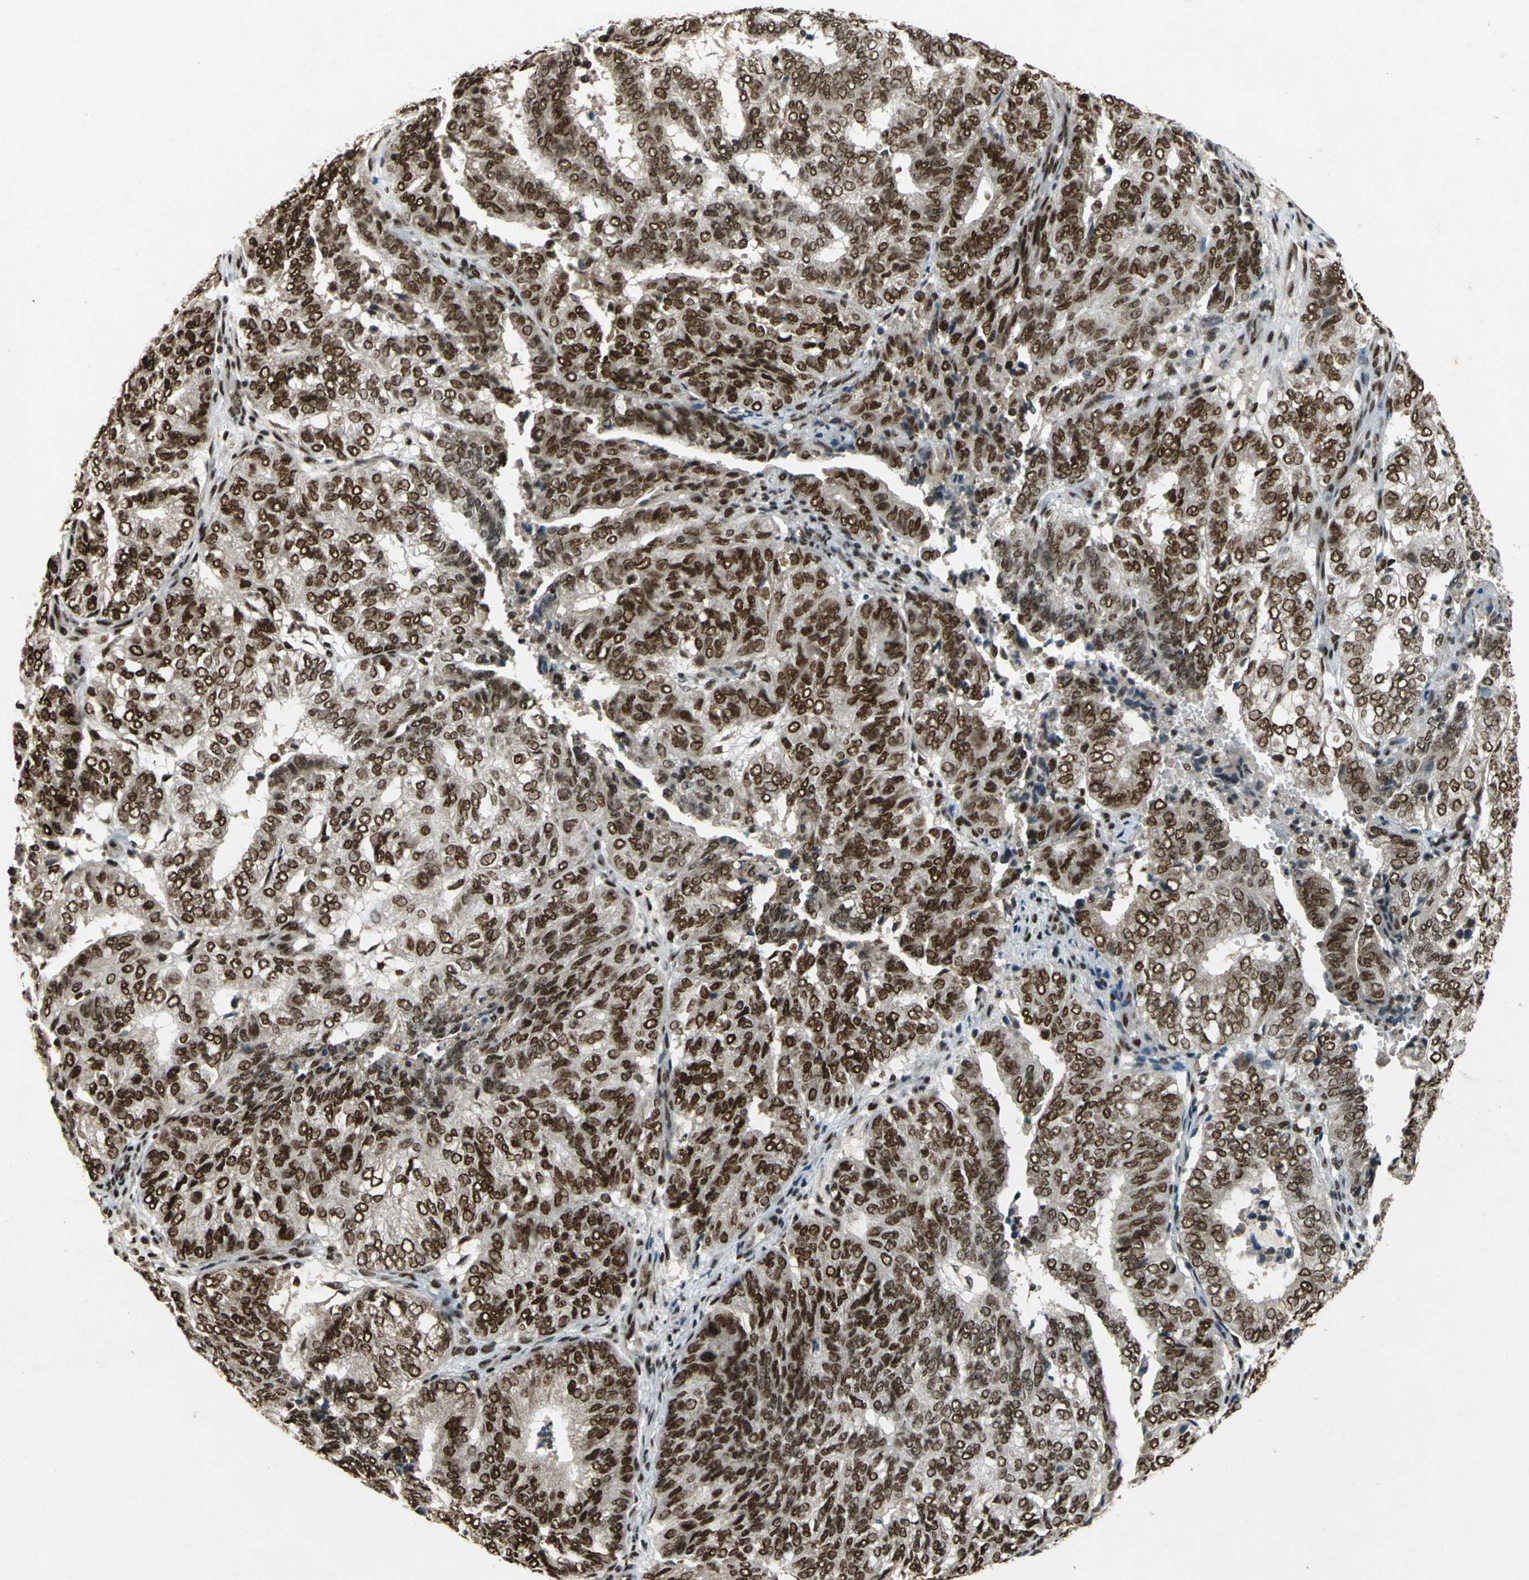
{"staining": {"intensity": "strong", "quantity": ">75%", "location": "cytoplasmic/membranous,nuclear"}, "tissue": "endometrial cancer", "cell_type": "Tumor cells", "image_type": "cancer", "snomed": [{"axis": "morphology", "description": "Adenocarcinoma, NOS"}, {"axis": "topography", "description": "Uterus"}], "caption": "A histopathology image of human endometrial adenocarcinoma stained for a protein exhibits strong cytoplasmic/membranous and nuclear brown staining in tumor cells. The protein of interest is stained brown, and the nuclei are stained in blue (DAB (3,3'-diaminobenzidine) IHC with brightfield microscopy, high magnification).", "gene": "MTA2", "patient": {"sex": "female", "age": 60}}